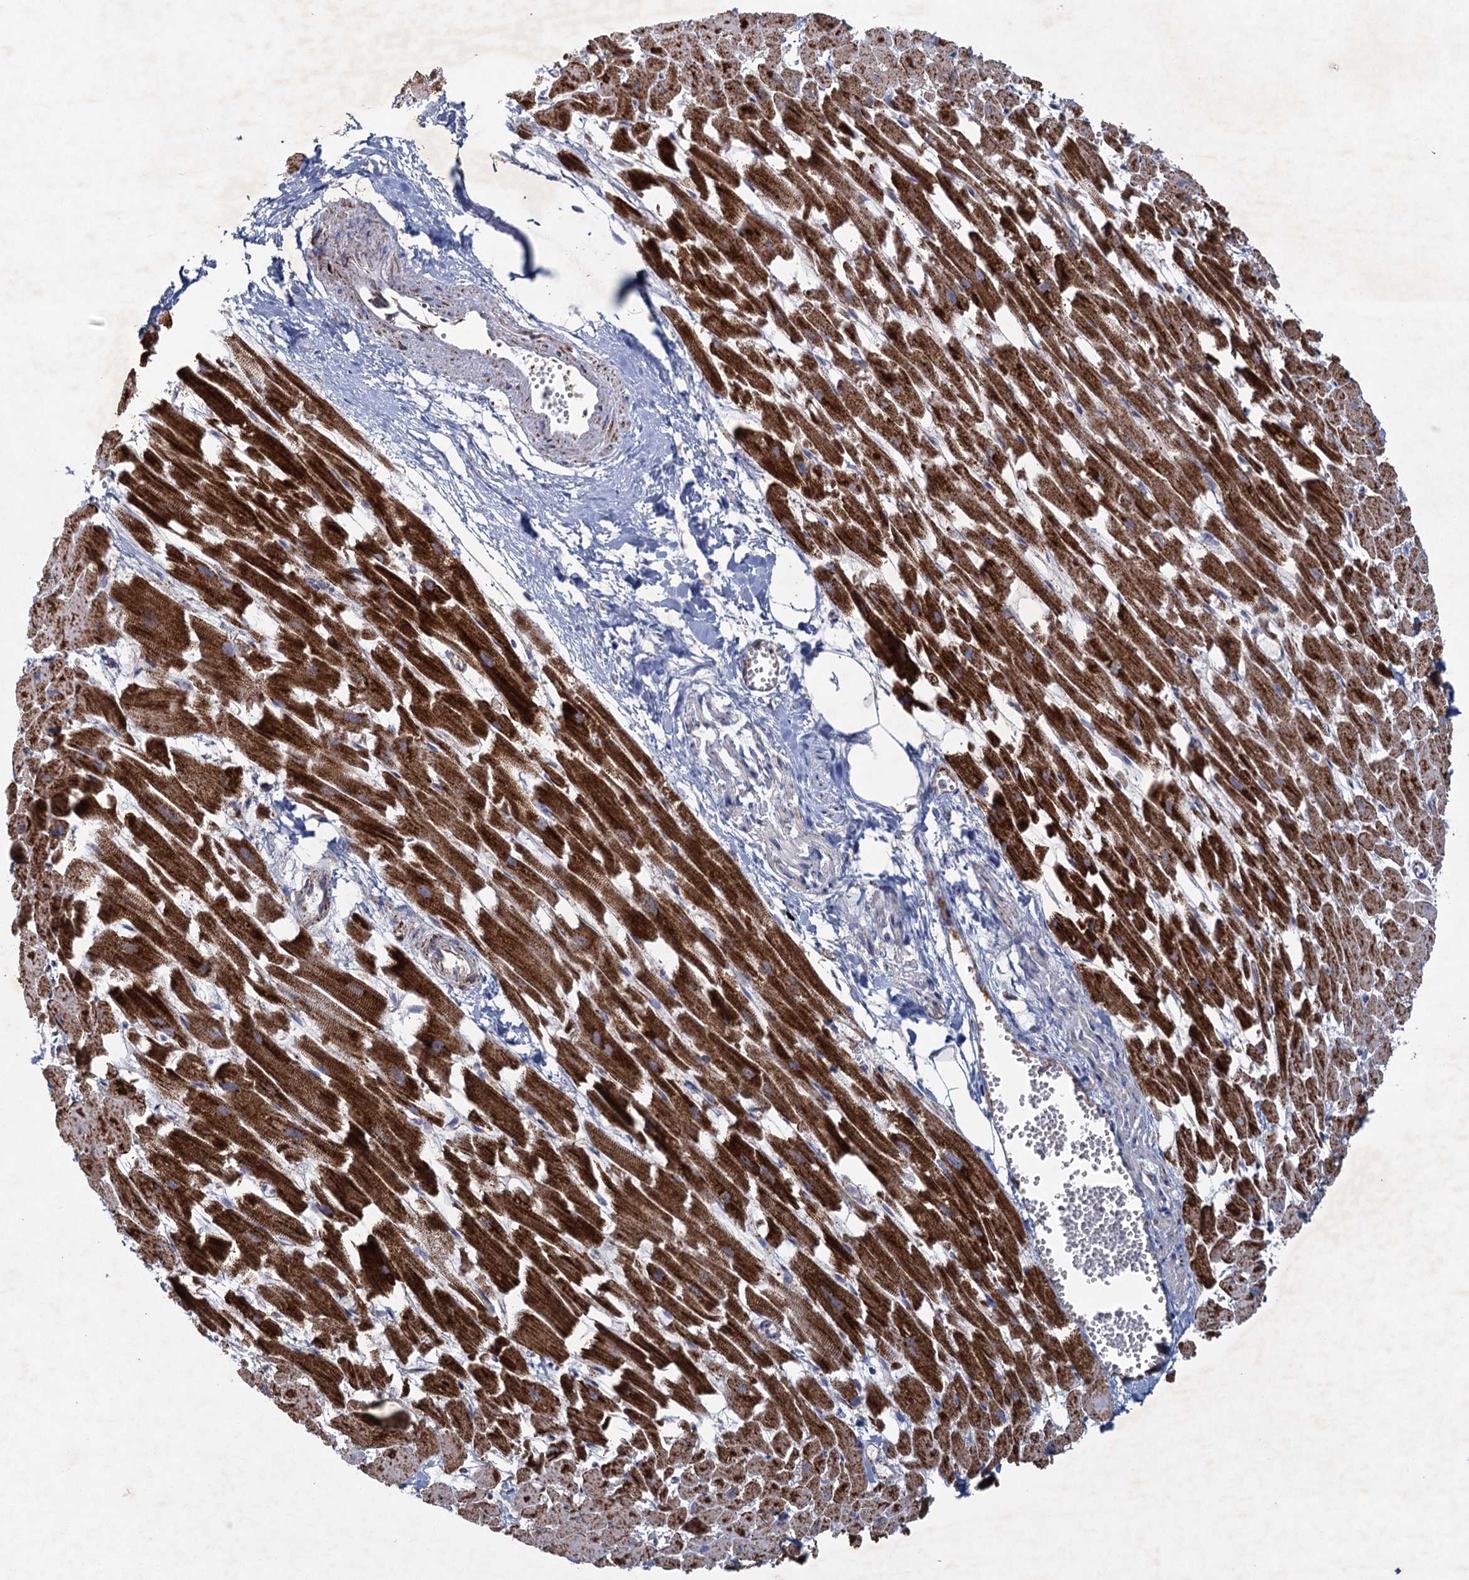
{"staining": {"intensity": "strong", "quantity": ">75%", "location": "cytoplasmic/membranous"}, "tissue": "heart muscle", "cell_type": "Cardiomyocytes", "image_type": "normal", "snomed": [{"axis": "morphology", "description": "Normal tissue, NOS"}, {"axis": "topography", "description": "Heart"}], "caption": "Immunohistochemical staining of benign human heart muscle exhibits high levels of strong cytoplasmic/membranous expression in about >75% of cardiomyocytes. (DAB IHC, brown staining for protein, blue staining for nuclei).", "gene": "GTPBP3", "patient": {"sex": "female", "age": 64}}